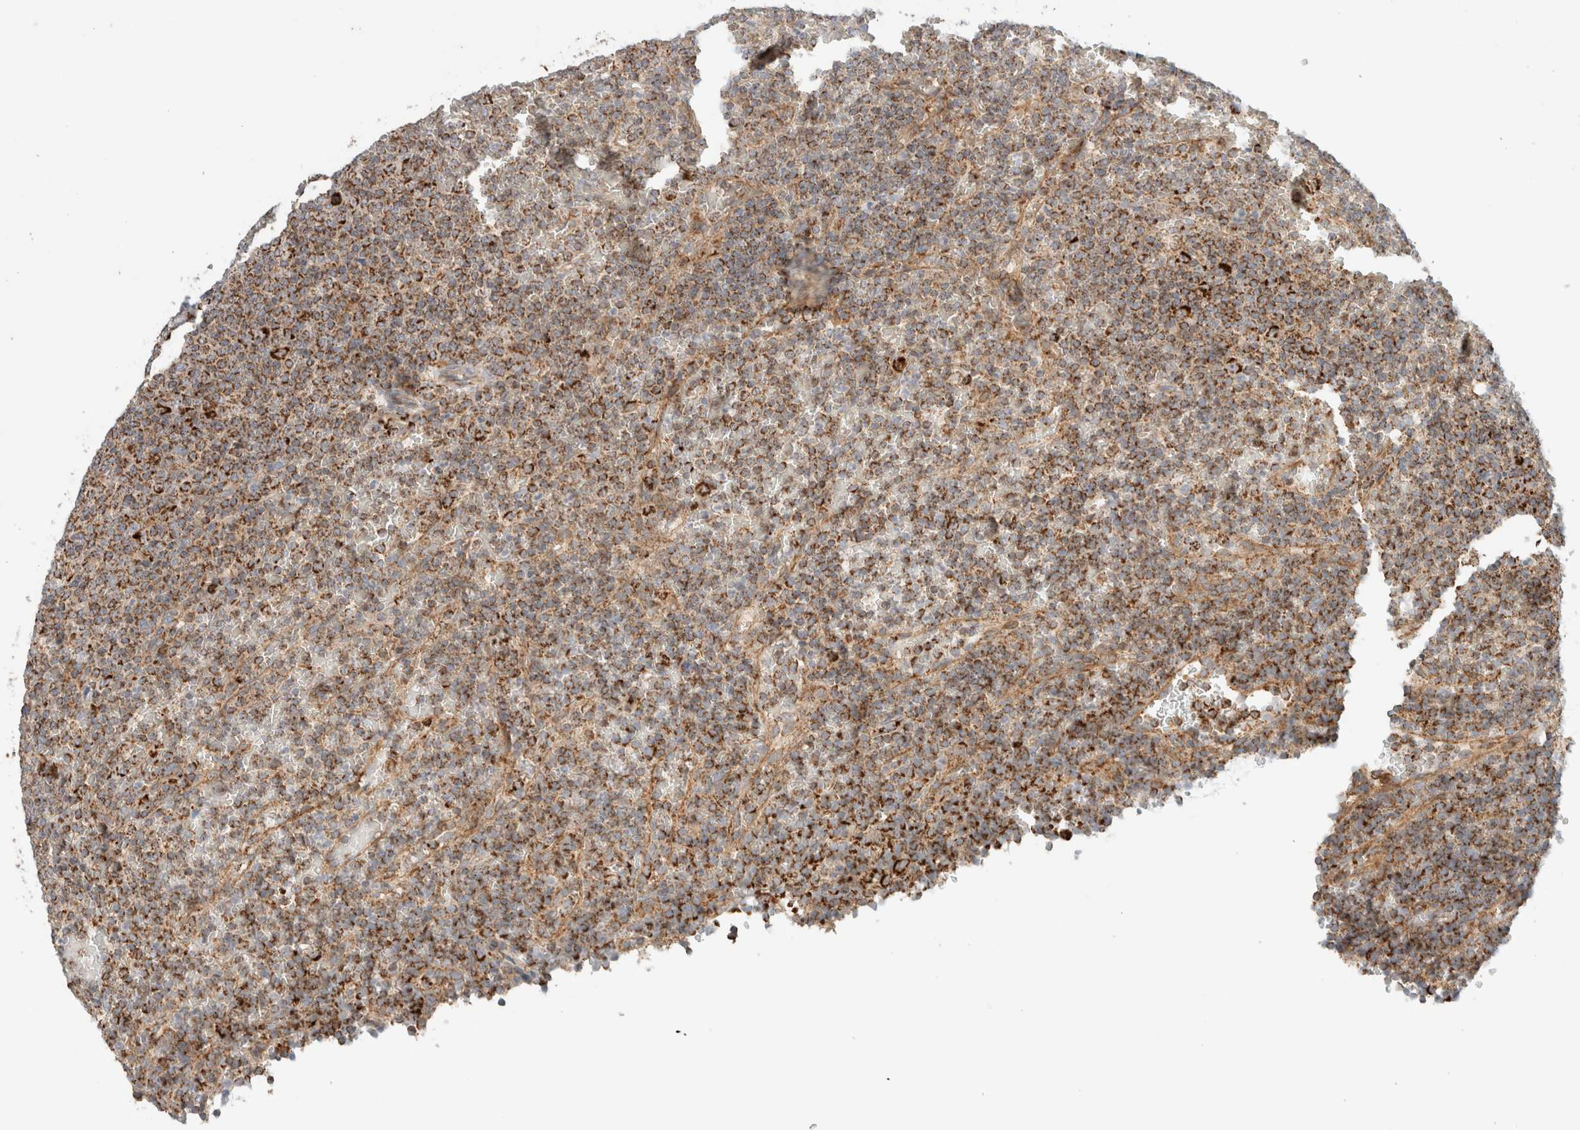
{"staining": {"intensity": "strong", "quantity": ">75%", "location": "cytoplasmic/membranous"}, "tissue": "lymphoma", "cell_type": "Tumor cells", "image_type": "cancer", "snomed": [{"axis": "morphology", "description": "Malignant lymphoma, non-Hodgkin's type, Low grade"}, {"axis": "topography", "description": "Spleen"}], "caption": "Human low-grade malignant lymphoma, non-Hodgkin's type stained with a protein marker exhibits strong staining in tumor cells.", "gene": "MRM3", "patient": {"sex": "female", "age": 77}}